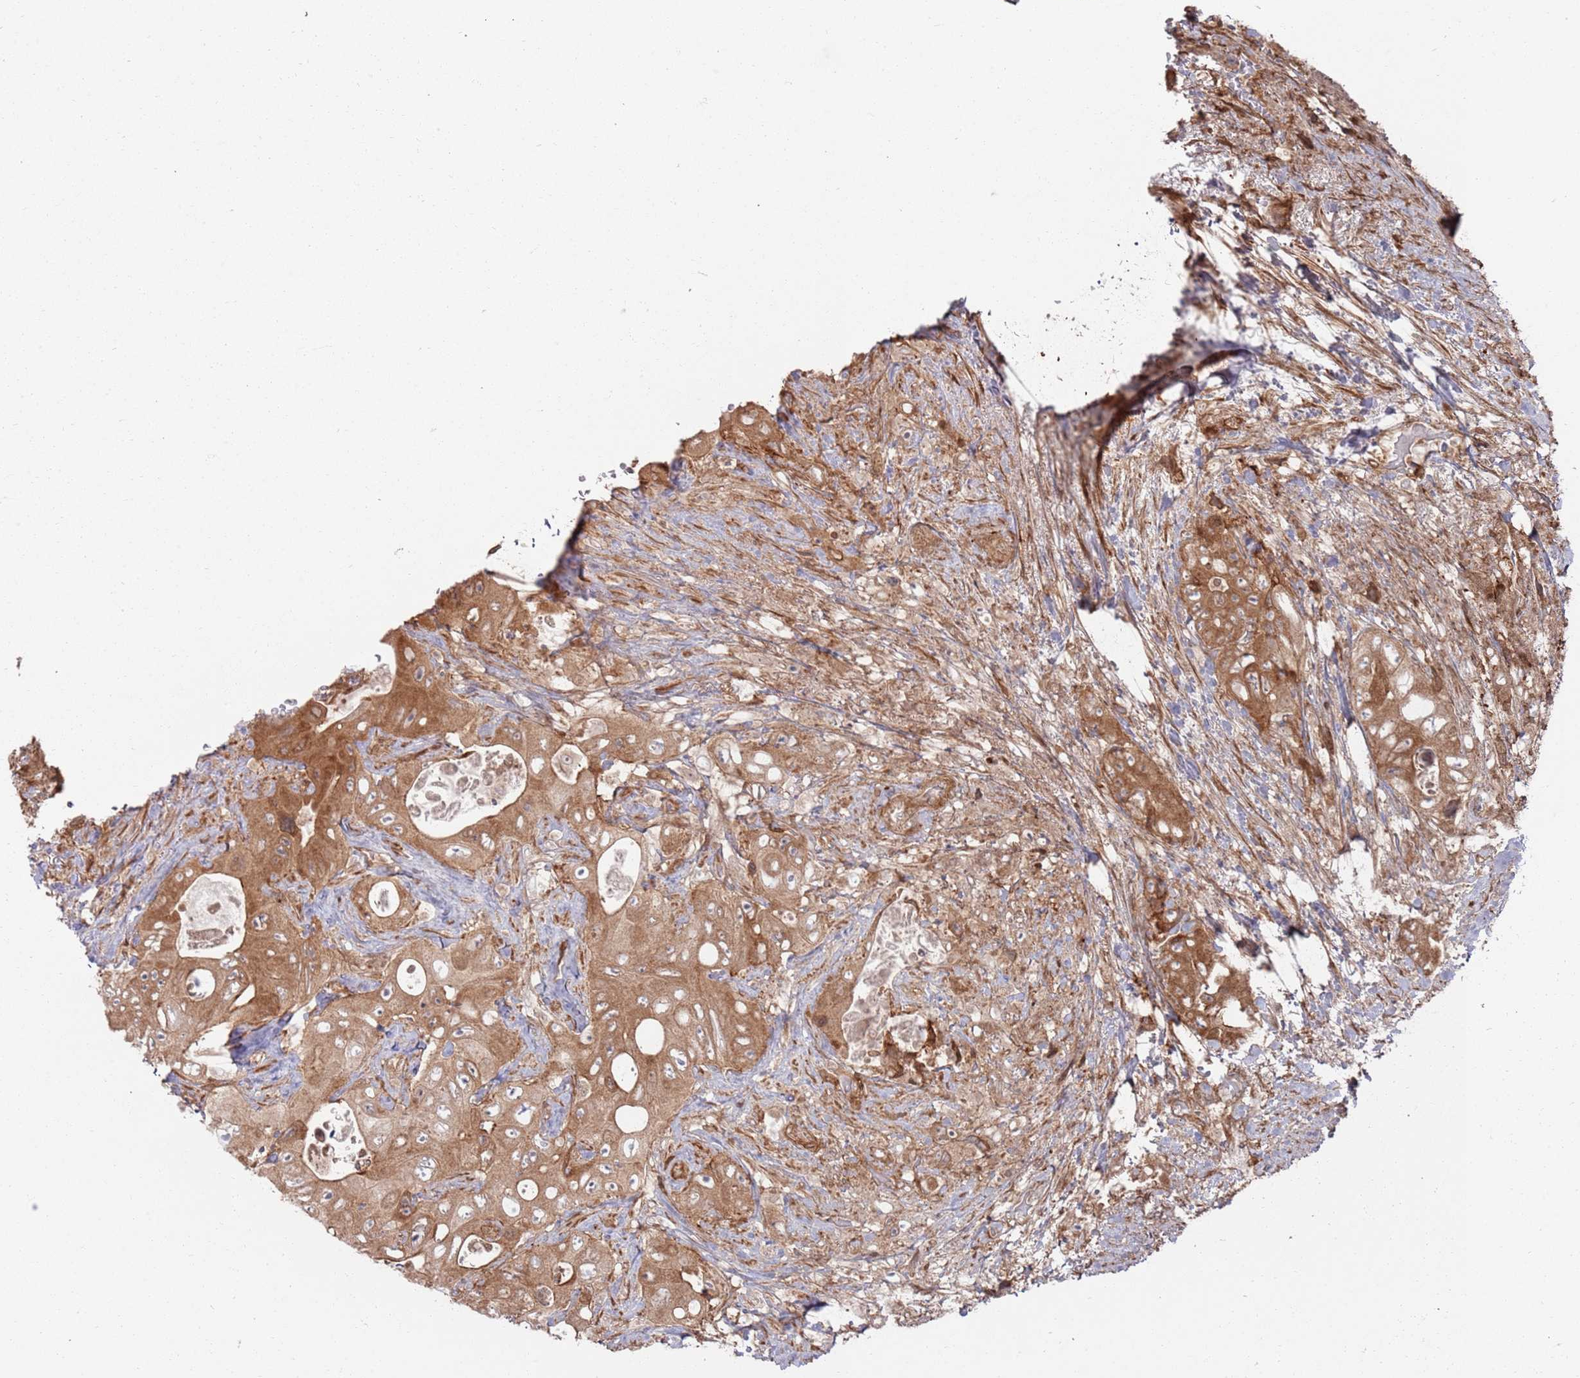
{"staining": {"intensity": "moderate", "quantity": ">75%", "location": "cytoplasmic/membranous"}, "tissue": "colorectal cancer", "cell_type": "Tumor cells", "image_type": "cancer", "snomed": [{"axis": "morphology", "description": "Adenocarcinoma, NOS"}, {"axis": "topography", "description": "Colon"}], "caption": "Colorectal cancer stained with a protein marker demonstrates moderate staining in tumor cells.", "gene": "PIH1D1", "patient": {"sex": "female", "age": 46}}